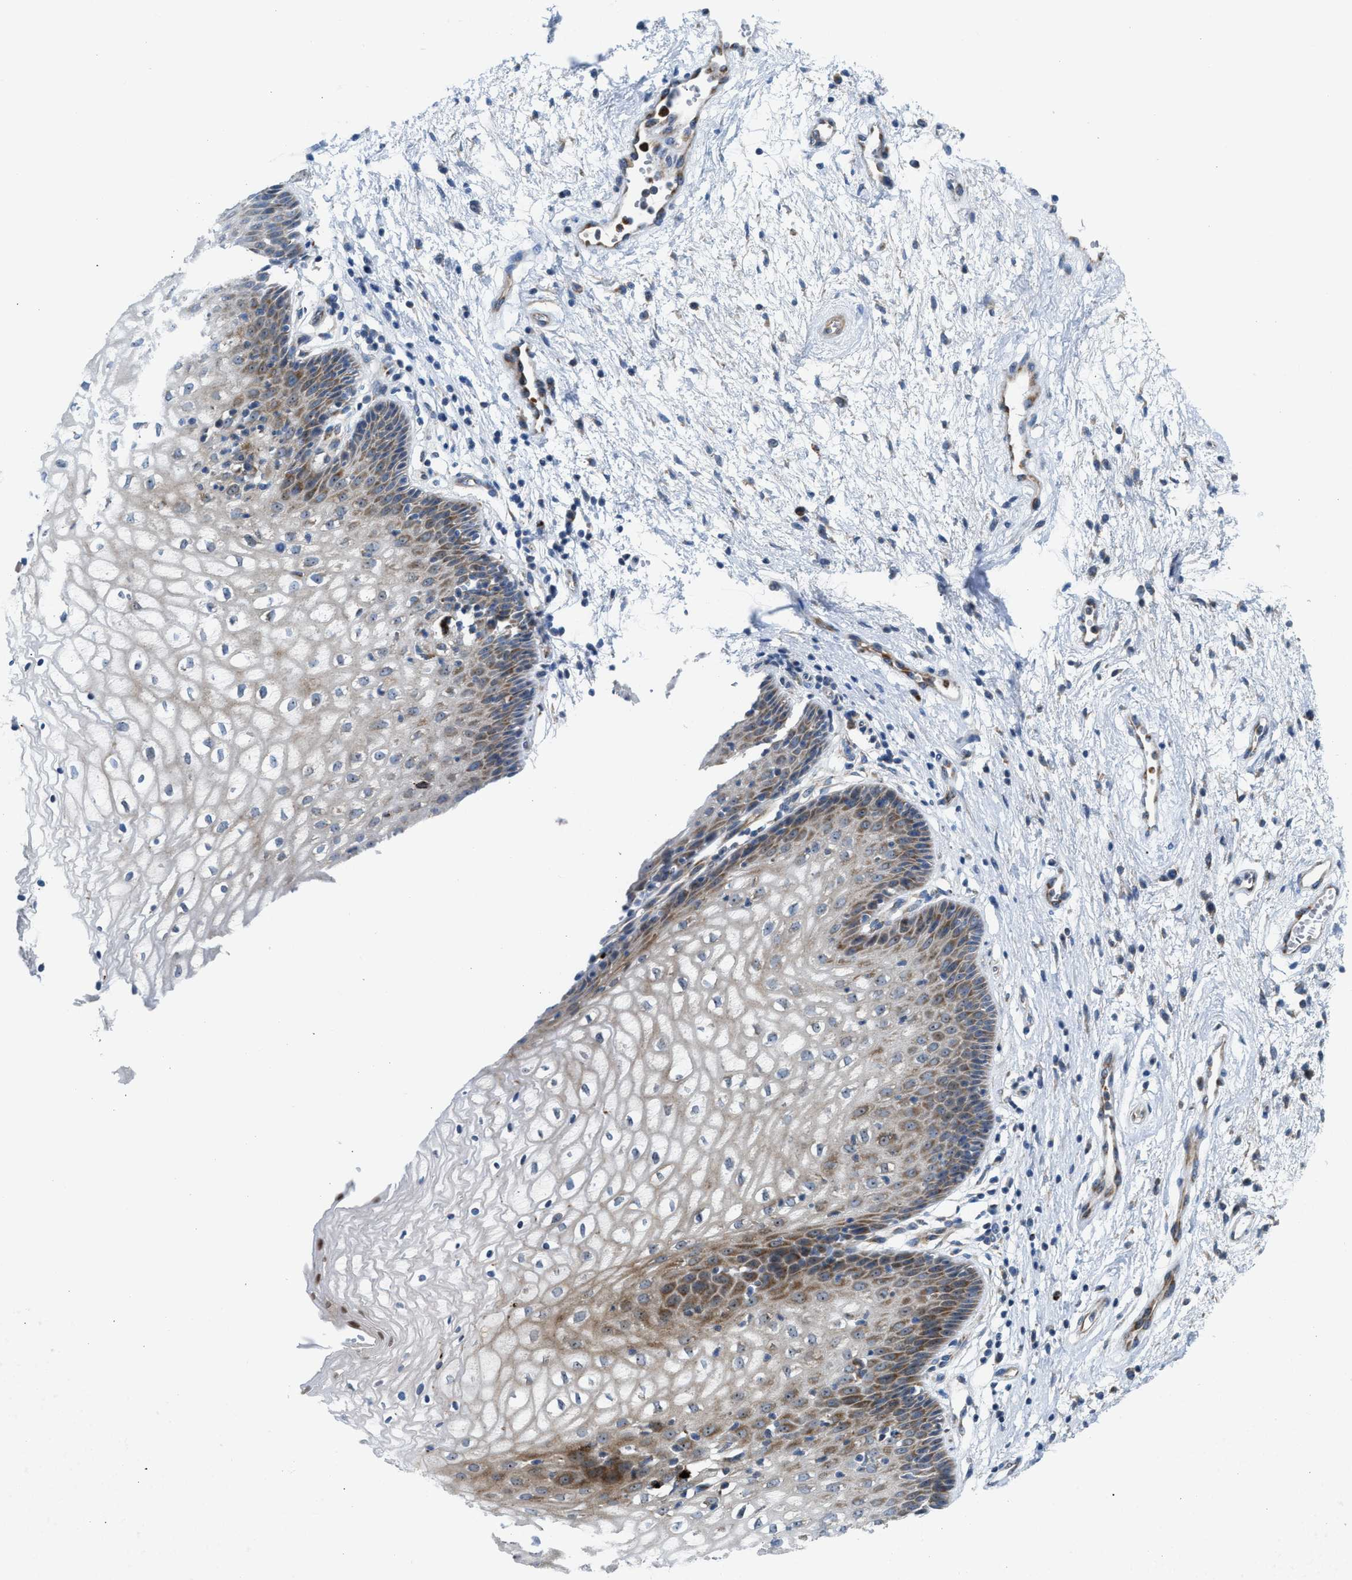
{"staining": {"intensity": "moderate", "quantity": "<25%", "location": "cytoplasmic/membranous,nuclear"}, "tissue": "vagina", "cell_type": "Squamous epithelial cells", "image_type": "normal", "snomed": [{"axis": "morphology", "description": "Normal tissue, NOS"}, {"axis": "topography", "description": "Vagina"}], "caption": "A histopathology image of vagina stained for a protein shows moderate cytoplasmic/membranous,nuclear brown staining in squamous epithelial cells. The protein of interest is stained brown, and the nuclei are stained in blue (DAB IHC with brightfield microscopy, high magnification).", "gene": "TPH1", "patient": {"sex": "female", "age": 34}}